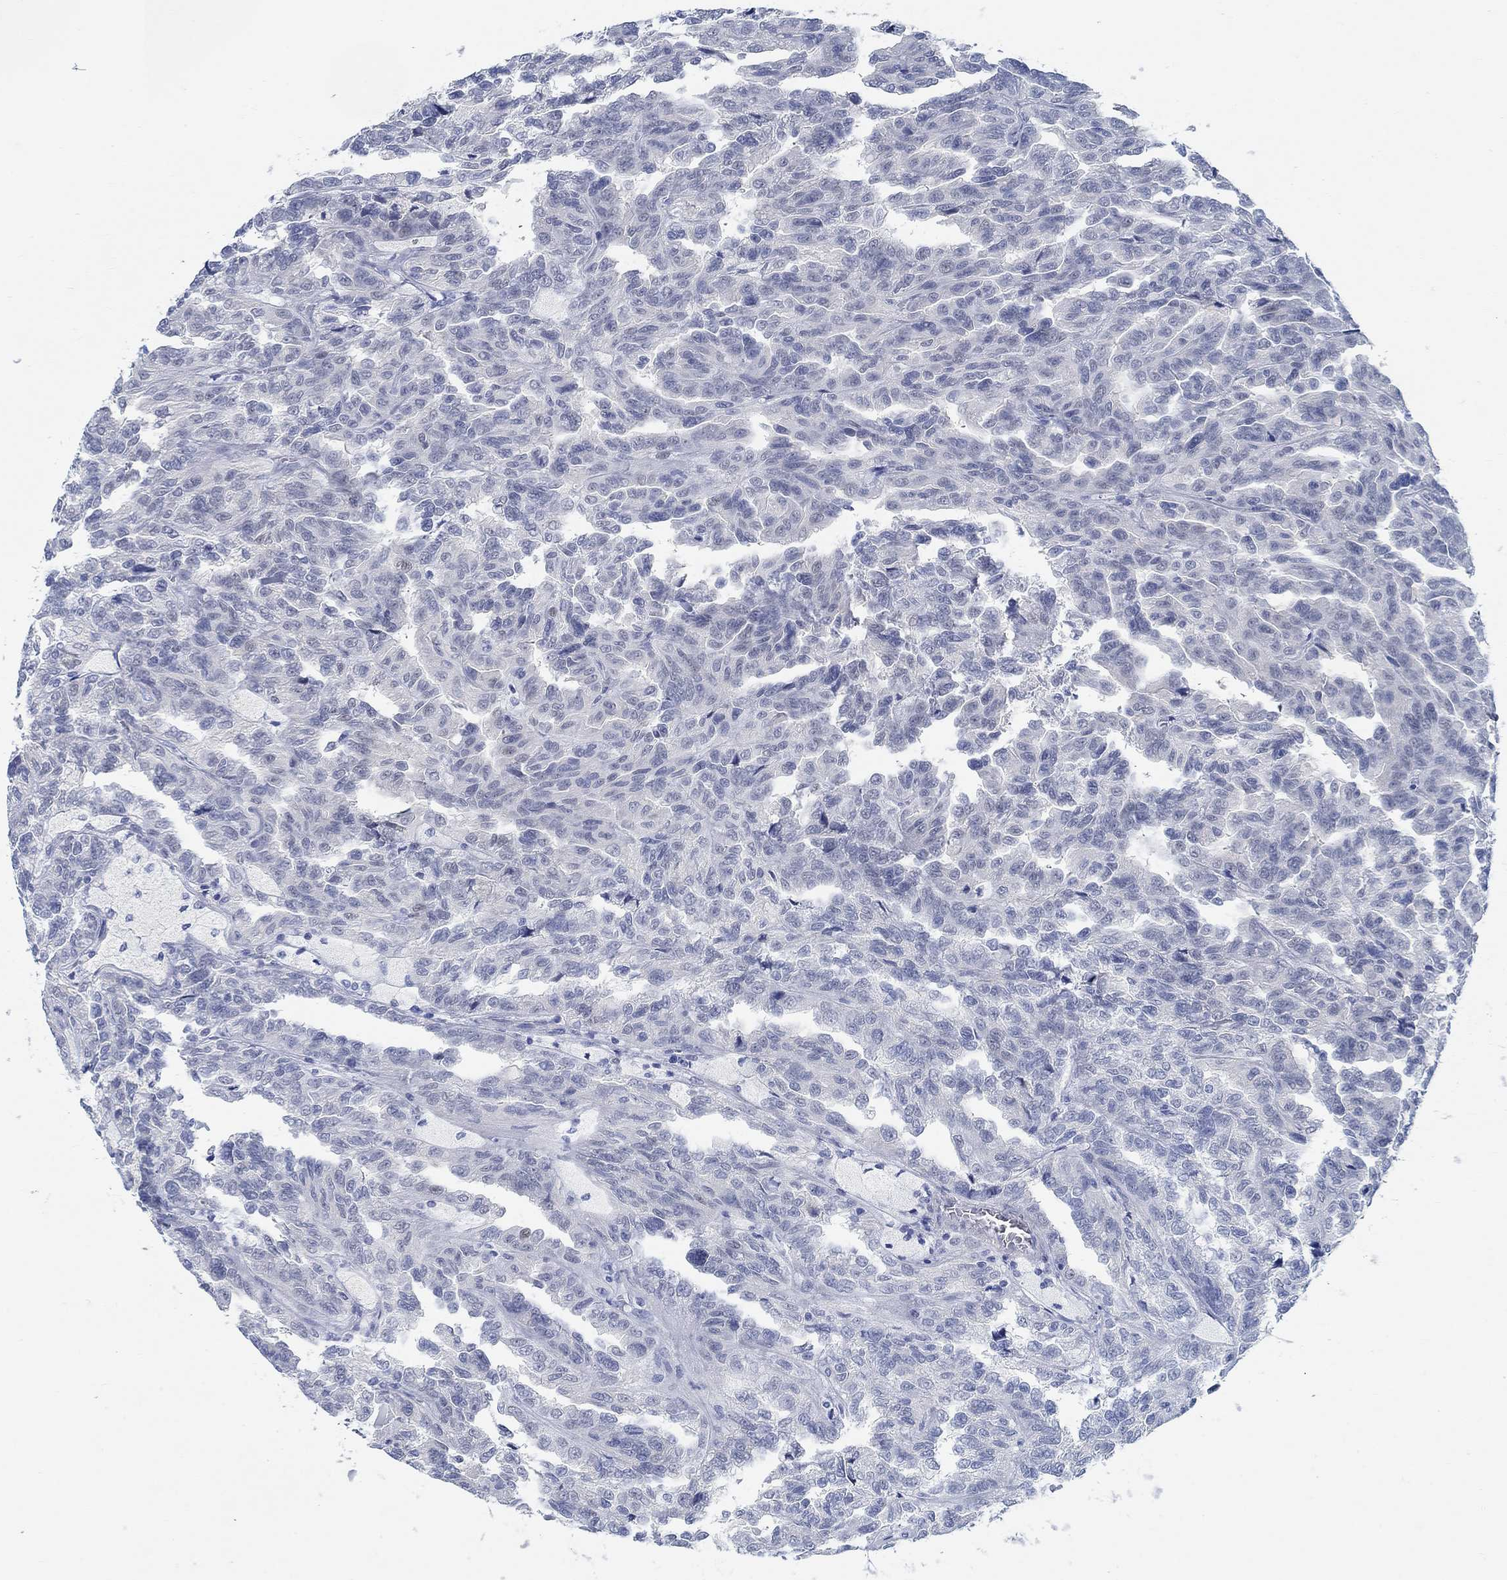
{"staining": {"intensity": "negative", "quantity": "none", "location": "none"}, "tissue": "renal cancer", "cell_type": "Tumor cells", "image_type": "cancer", "snomed": [{"axis": "morphology", "description": "Adenocarcinoma, NOS"}, {"axis": "topography", "description": "Kidney"}], "caption": "An image of adenocarcinoma (renal) stained for a protein demonstrates no brown staining in tumor cells.", "gene": "RBM20", "patient": {"sex": "male", "age": 79}}